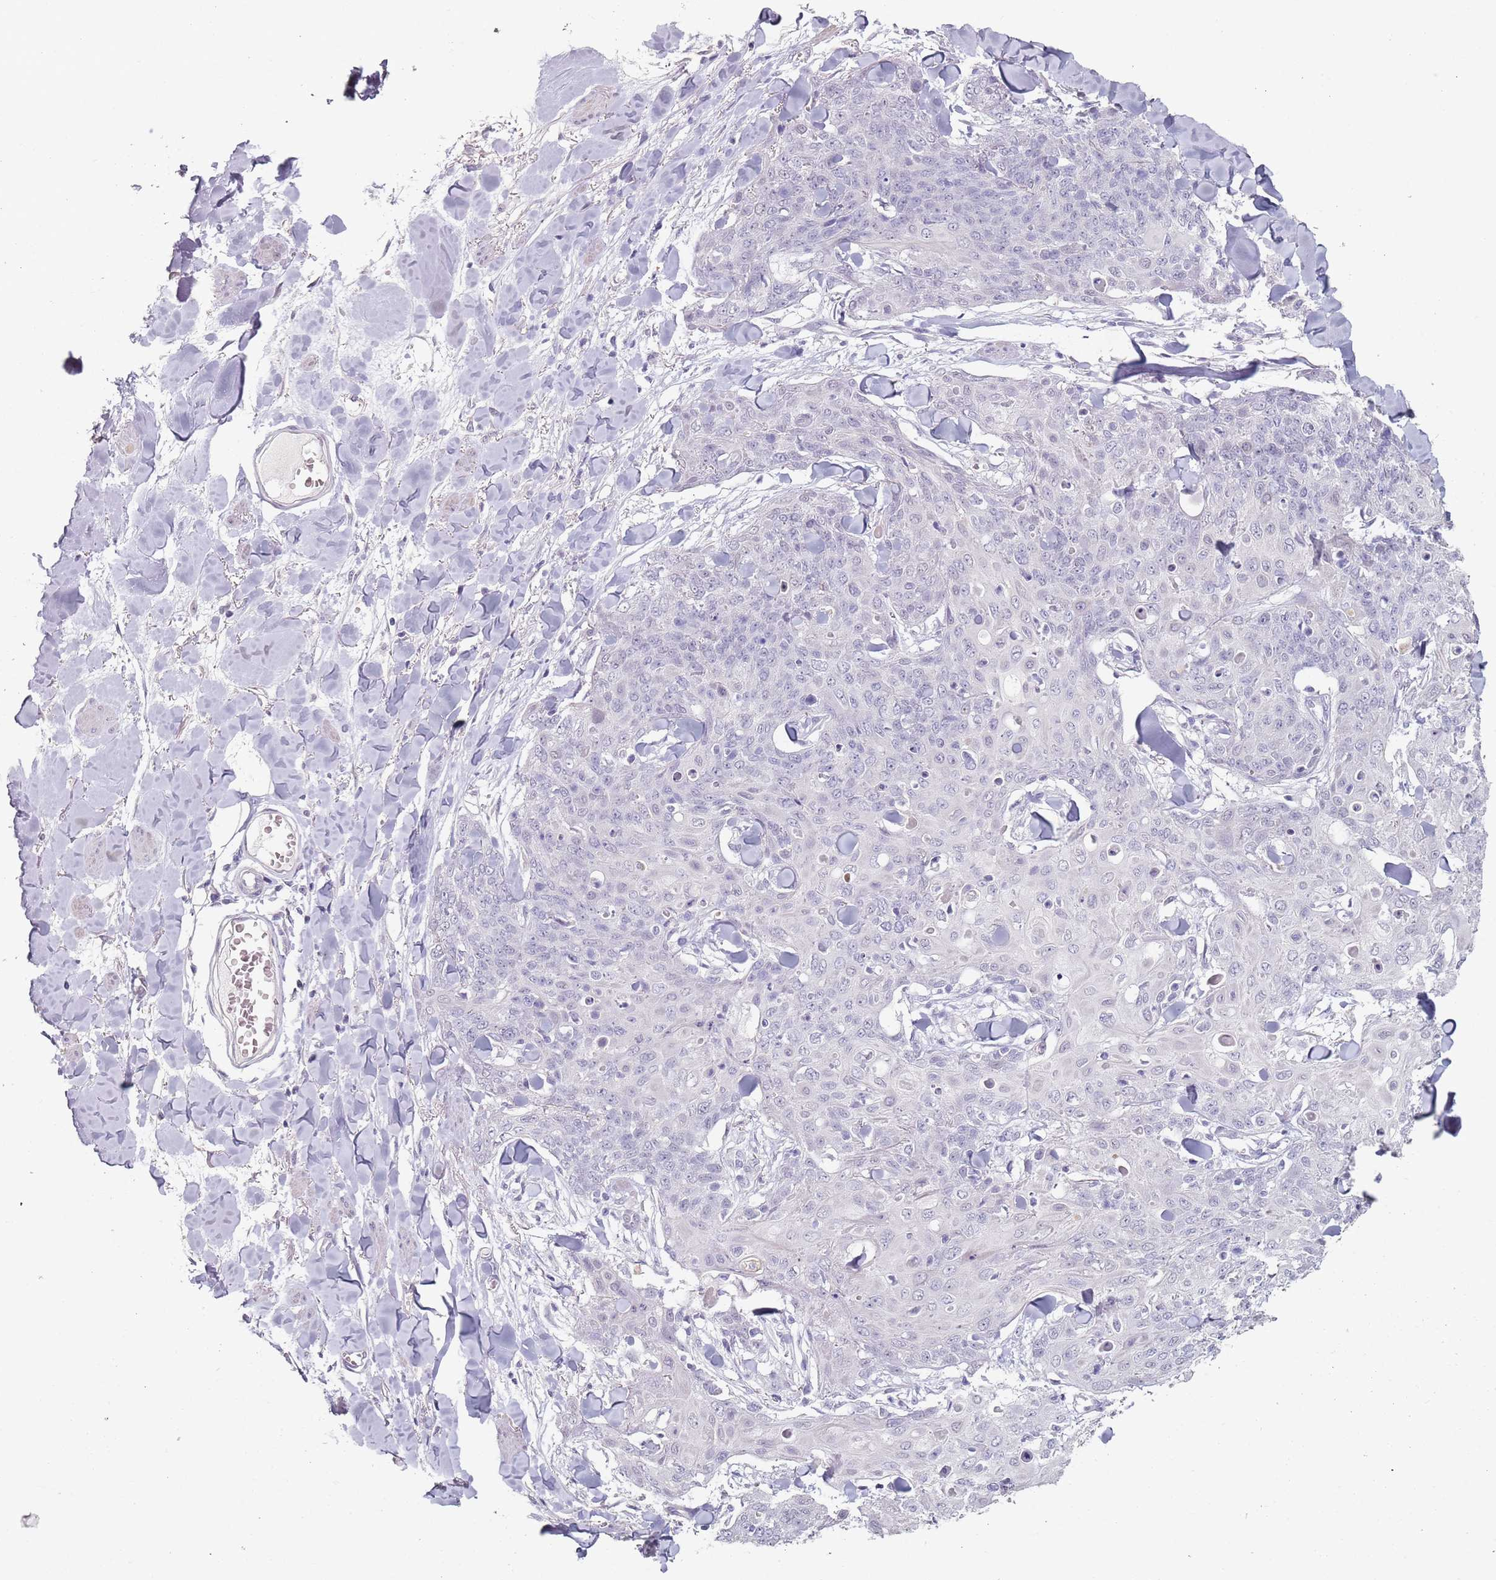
{"staining": {"intensity": "negative", "quantity": "none", "location": "none"}, "tissue": "skin cancer", "cell_type": "Tumor cells", "image_type": "cancer", "snomed": [{"axis": "morphology", "description": "Squamous cell carcinoma, NOS"}, {"axis": "topography", "description": "Skin"}, {"axis": "topography", "description": "Vulva"}], "caption": "IHC photomicrograph of neoplastic tissue: skin cancer stained with DAB (3,3'-diaminobenzidine) exhibits no significant protein positivity in tumor cells.", "gene": "DNAH11", "patient": {"sex": "female", "age": 85}}